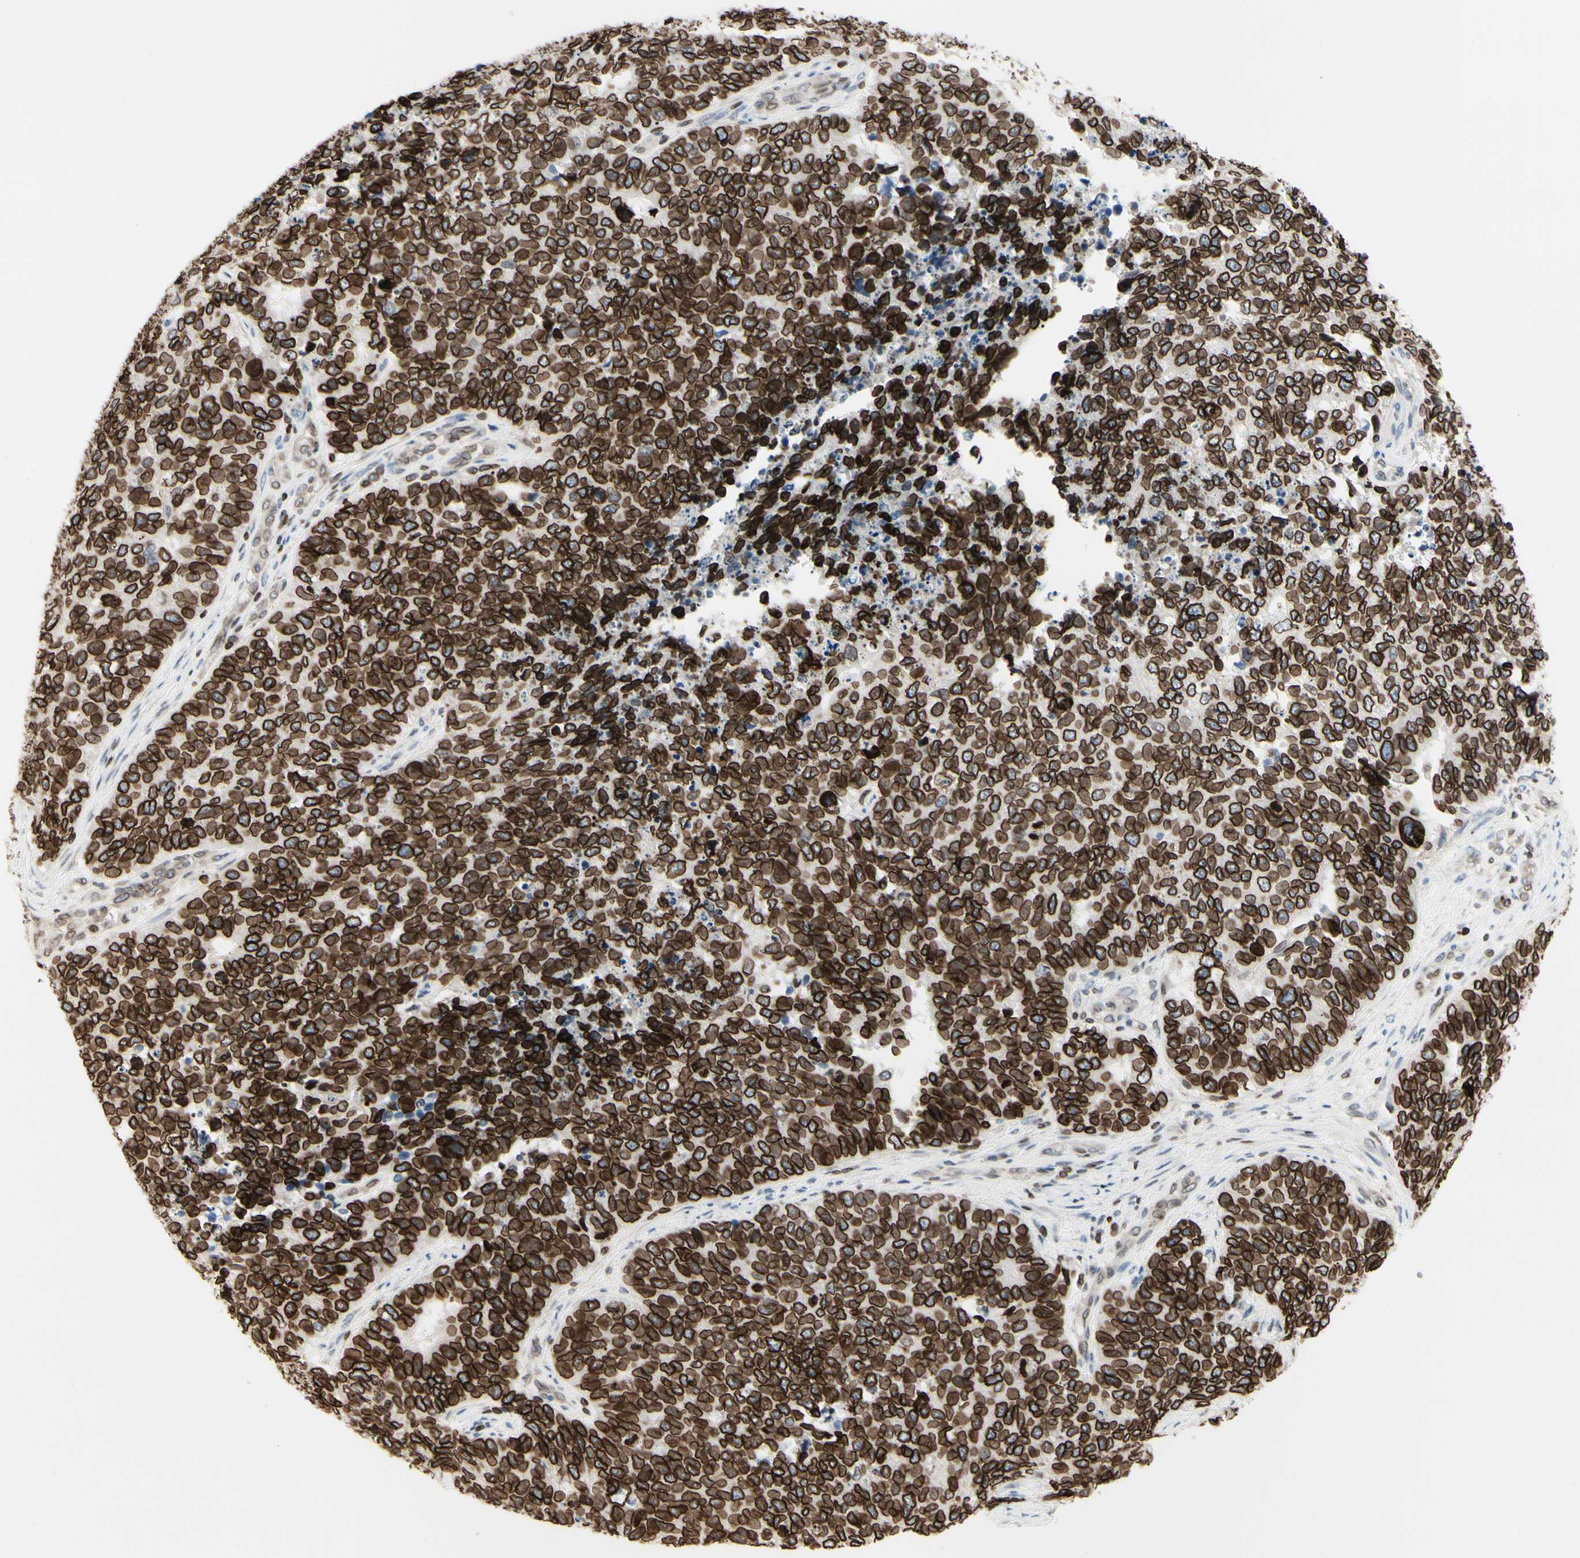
{"staining": {"intensity": "strong", "quantity": ">75%", "location": "cytoplasmic/membranous,nuclear"}, "tissue": "cervical cancer", "cell_type": "Tumor cells", "image_type": "cancer", "snomed": [{"axis": "morphology", "description": "Squamous cell carcinoma, NOS"}, {"axis": "topography", "description": "Cervix"}], "caption": "High-power microscopy captured an IHC photomicrograph of squamous cell carcinoma (cervical), revealing strong cytoplasmic/membranous and nuclear positivity in approximately >75% of tumor cells.", "gene": "TMPO", "patient": {"sex": "female", "age": 63}}